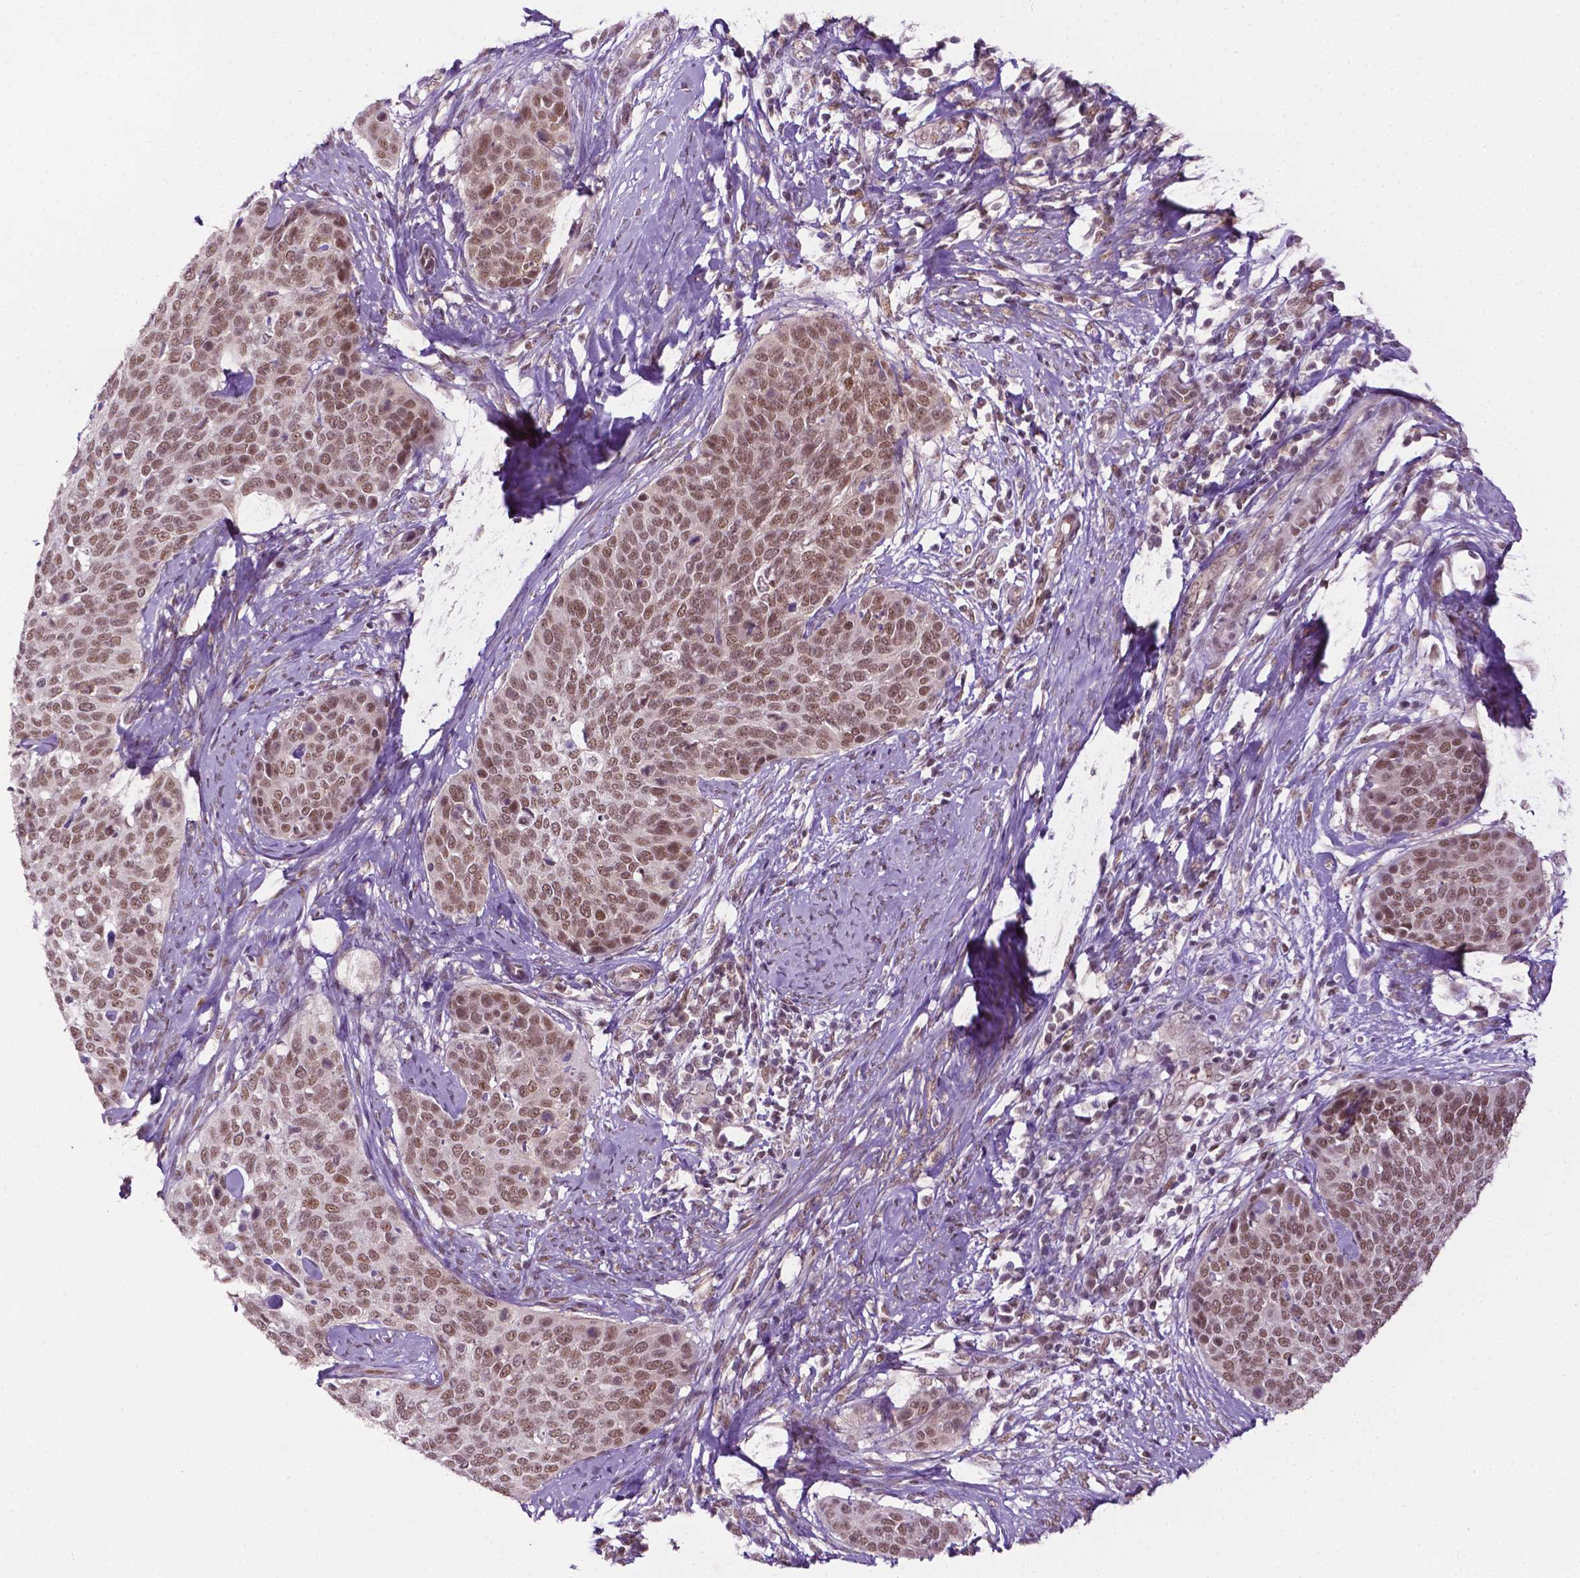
{"staining": {"intensity": "moderate", "quantity": ">75%", "location": "nuclear"}, "tissue": "cervical cancer", "cell_type": "Tumor cells", "image_type": "cancer", "snomed": [{"axis": "morphology", "description": "Squamous cell carcinoma, NOS"}, {"axis": "topography", "description": "Cervix"}], "caption": "IHC micrograph of neoplastic tissue: squamous cell carcinoma (cervical) stained using immunohistochemistry (IHC) shows medium levels of moderate protein expression localized specifically in the nuclear of tumor cells, appearing as a nuclear brown color.", "gene": "UBQLN4", "patient": {"sex": "female", "age": 69}}